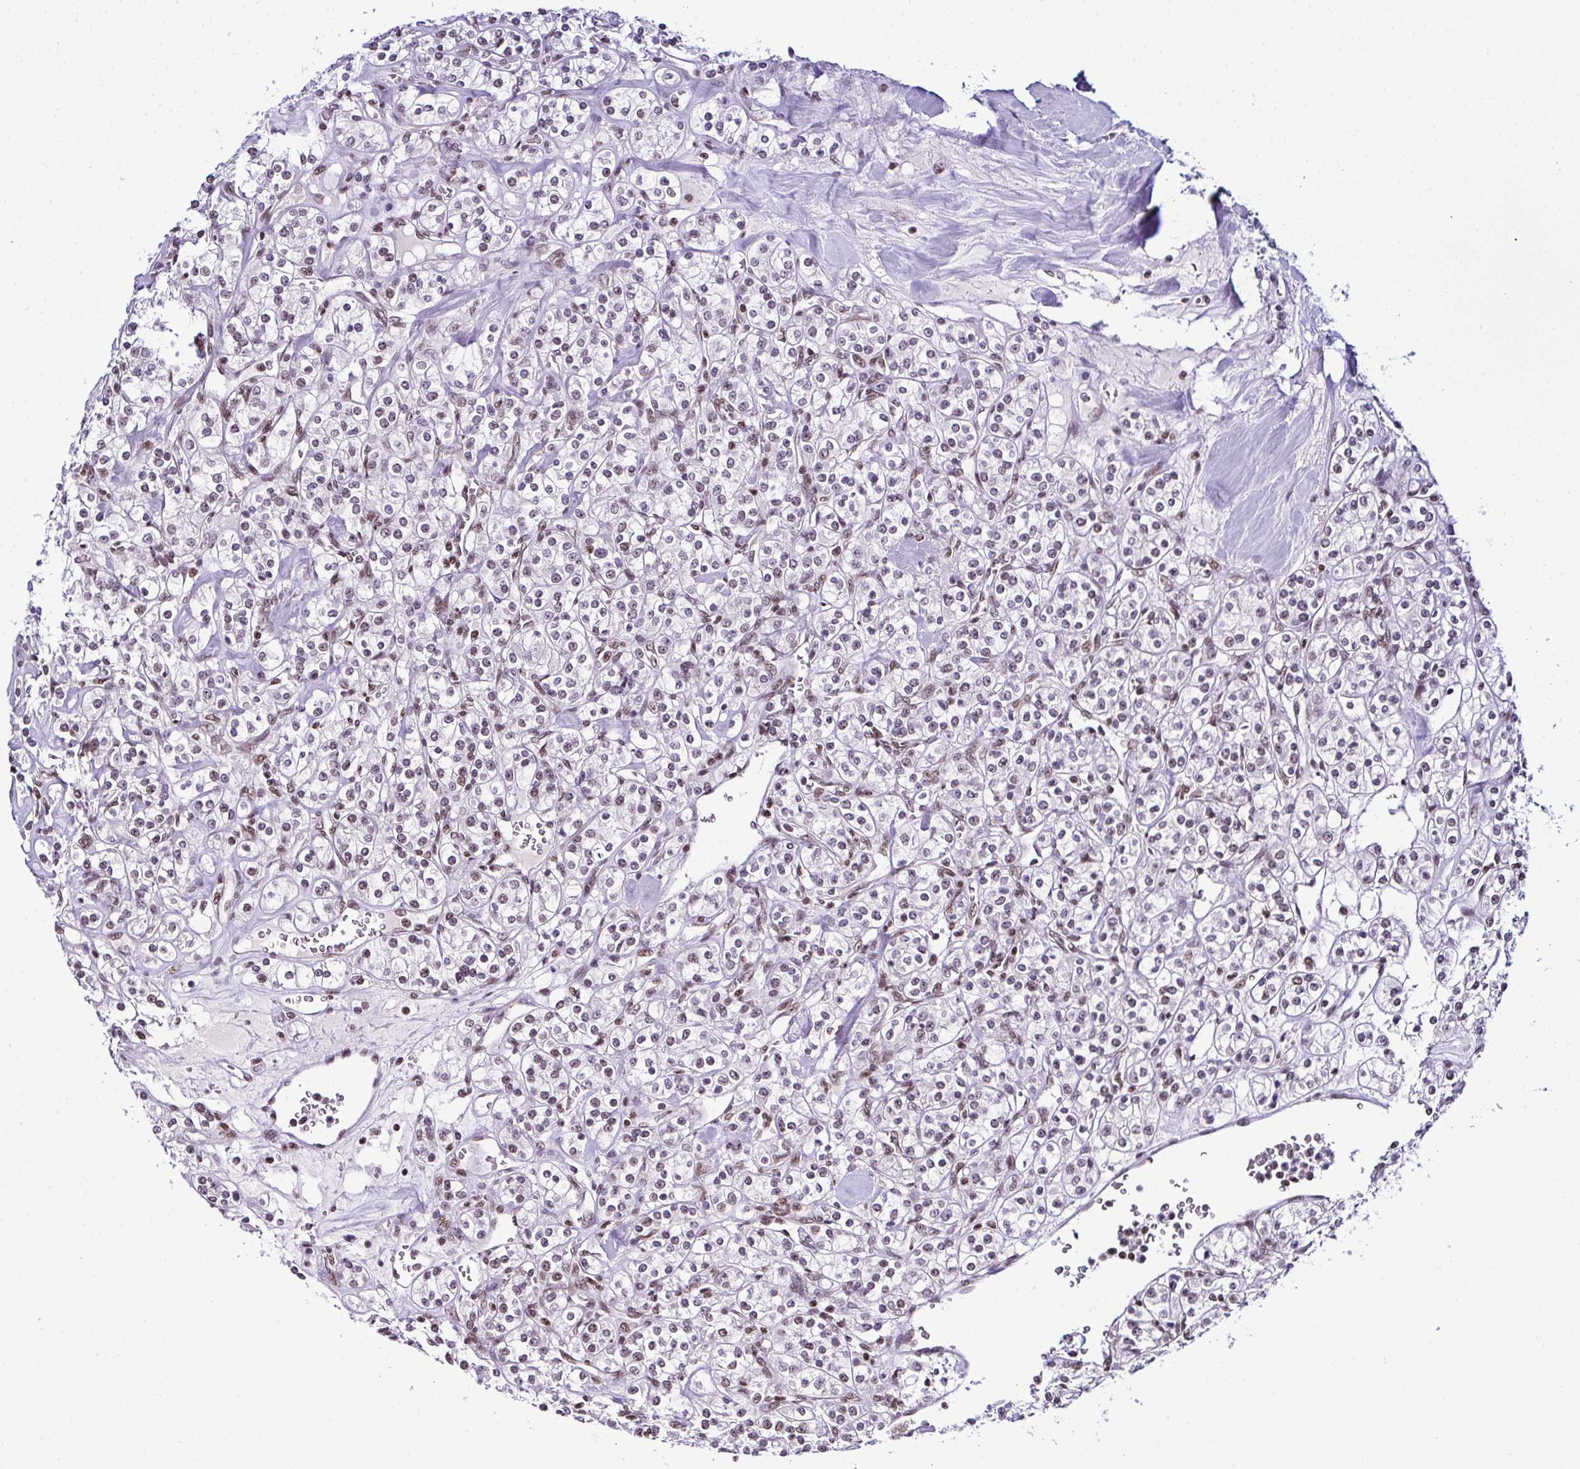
{"staining": {"intensity": "moderate", "quantity": "25%-75%", "location": "nuclear"}, "tissue": "renal cancer", "cell_type": "Tumor cells", "image_type": "cancer", "snomed": [{"axis": "morphology", "description": "Adenocarcinoma, NOS"}, {"axis": "topography", "description": "Kidney"}], "caption": "Renal cancer (adenocarcinoma) stained for a protein demonstrates moderate nuclear positivity in tumor cells.", "gene": "DR1", "patient": {"sex": "male", "age": 77}}